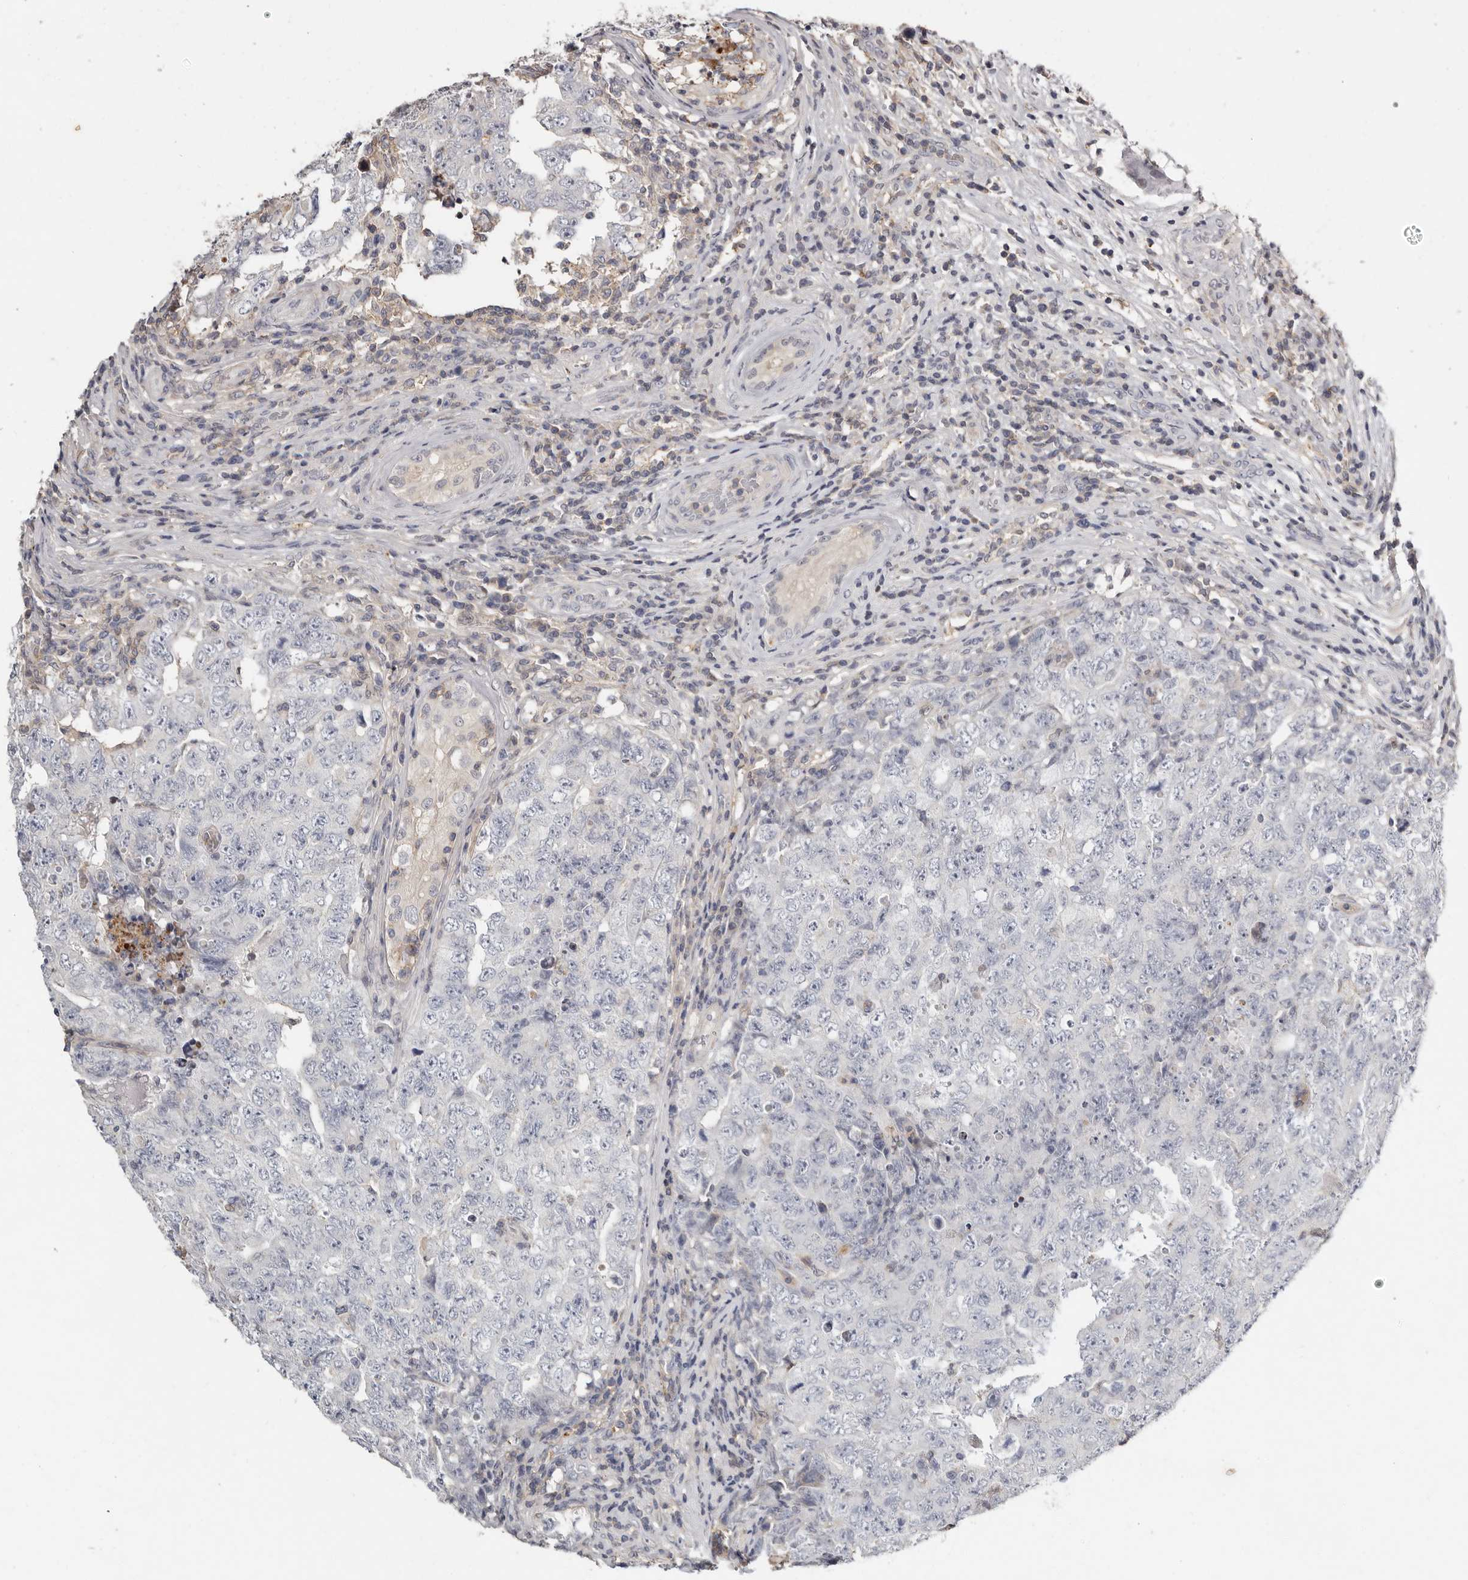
{"staining": {"intensity": "negative", "quantity": "none", "location": "none"}, "tissue": "testis cancer", "cell_type": "Tumor cells", "image_type": "cancer", "snomed": [{"axis": "morphology", "description": "Carcinoma, Embryonal, NOS"}, {"axis": "topography", "description": "Testis"}], "caption": "Tumor cells show no significant protein staining in testis cancer.", "gene": "KIF26B", "patient": {"sex": "male", "age": 26}}